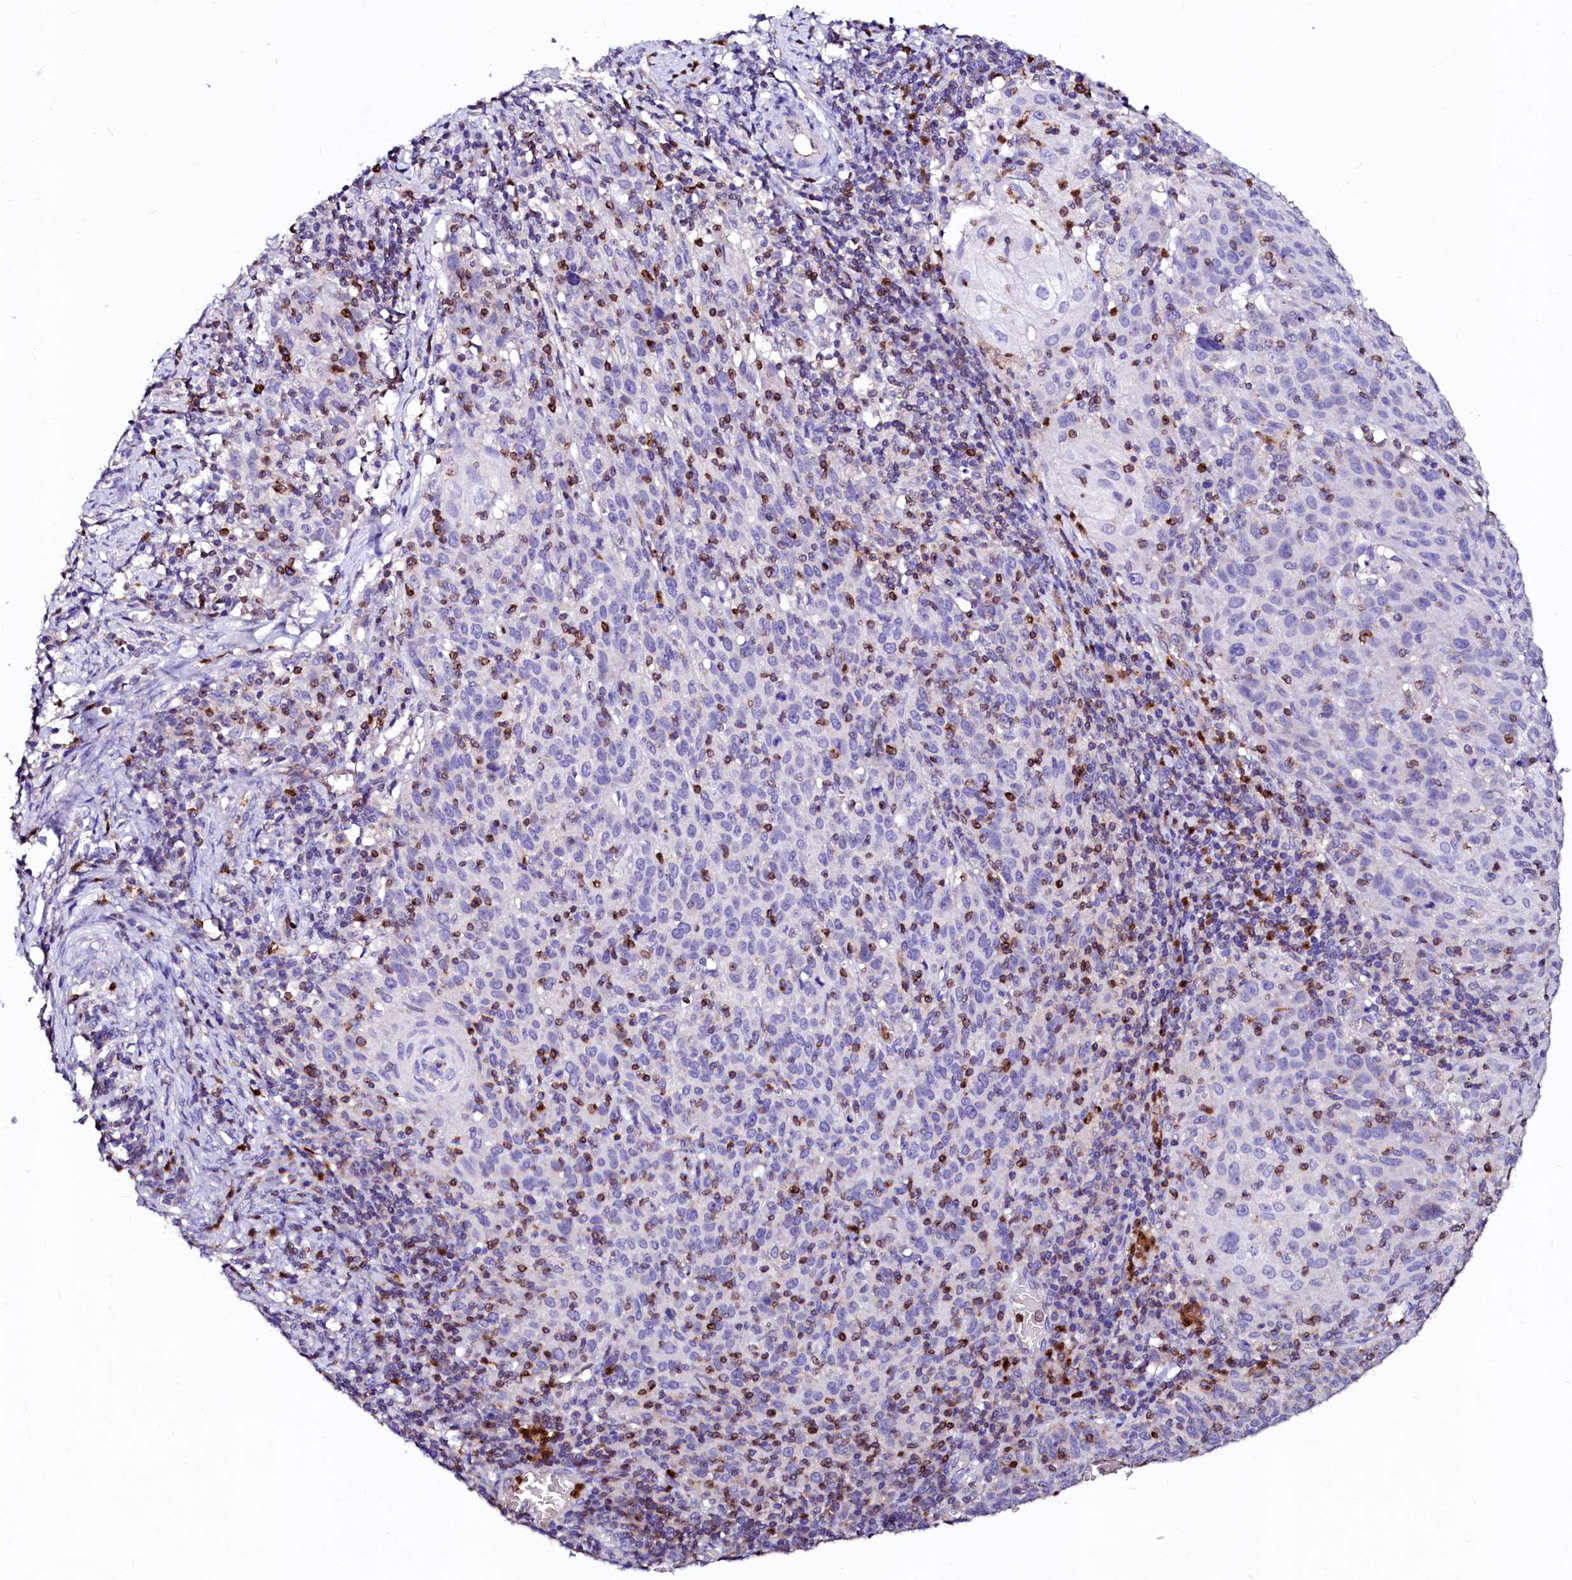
{"staining": {"intensity": "negative", "quantity": "none", "location": "none"}, "tissue": "cervical cancer", "cell_type": "Tumor cells", "image_type": "cancer", "snomed": [{"axis": "morphology", "description": "Squamous cell carcinoma, NOS"}, {"axis": "topography", "description": "Cervix"}], "caption": "A high-resolution image shows immunohistochemistry staining of cervical cancer, which exhibits no significant expression in tumor cells.", "gene": "RAB27A", "patient": {"sex": "female", "age": 50}}